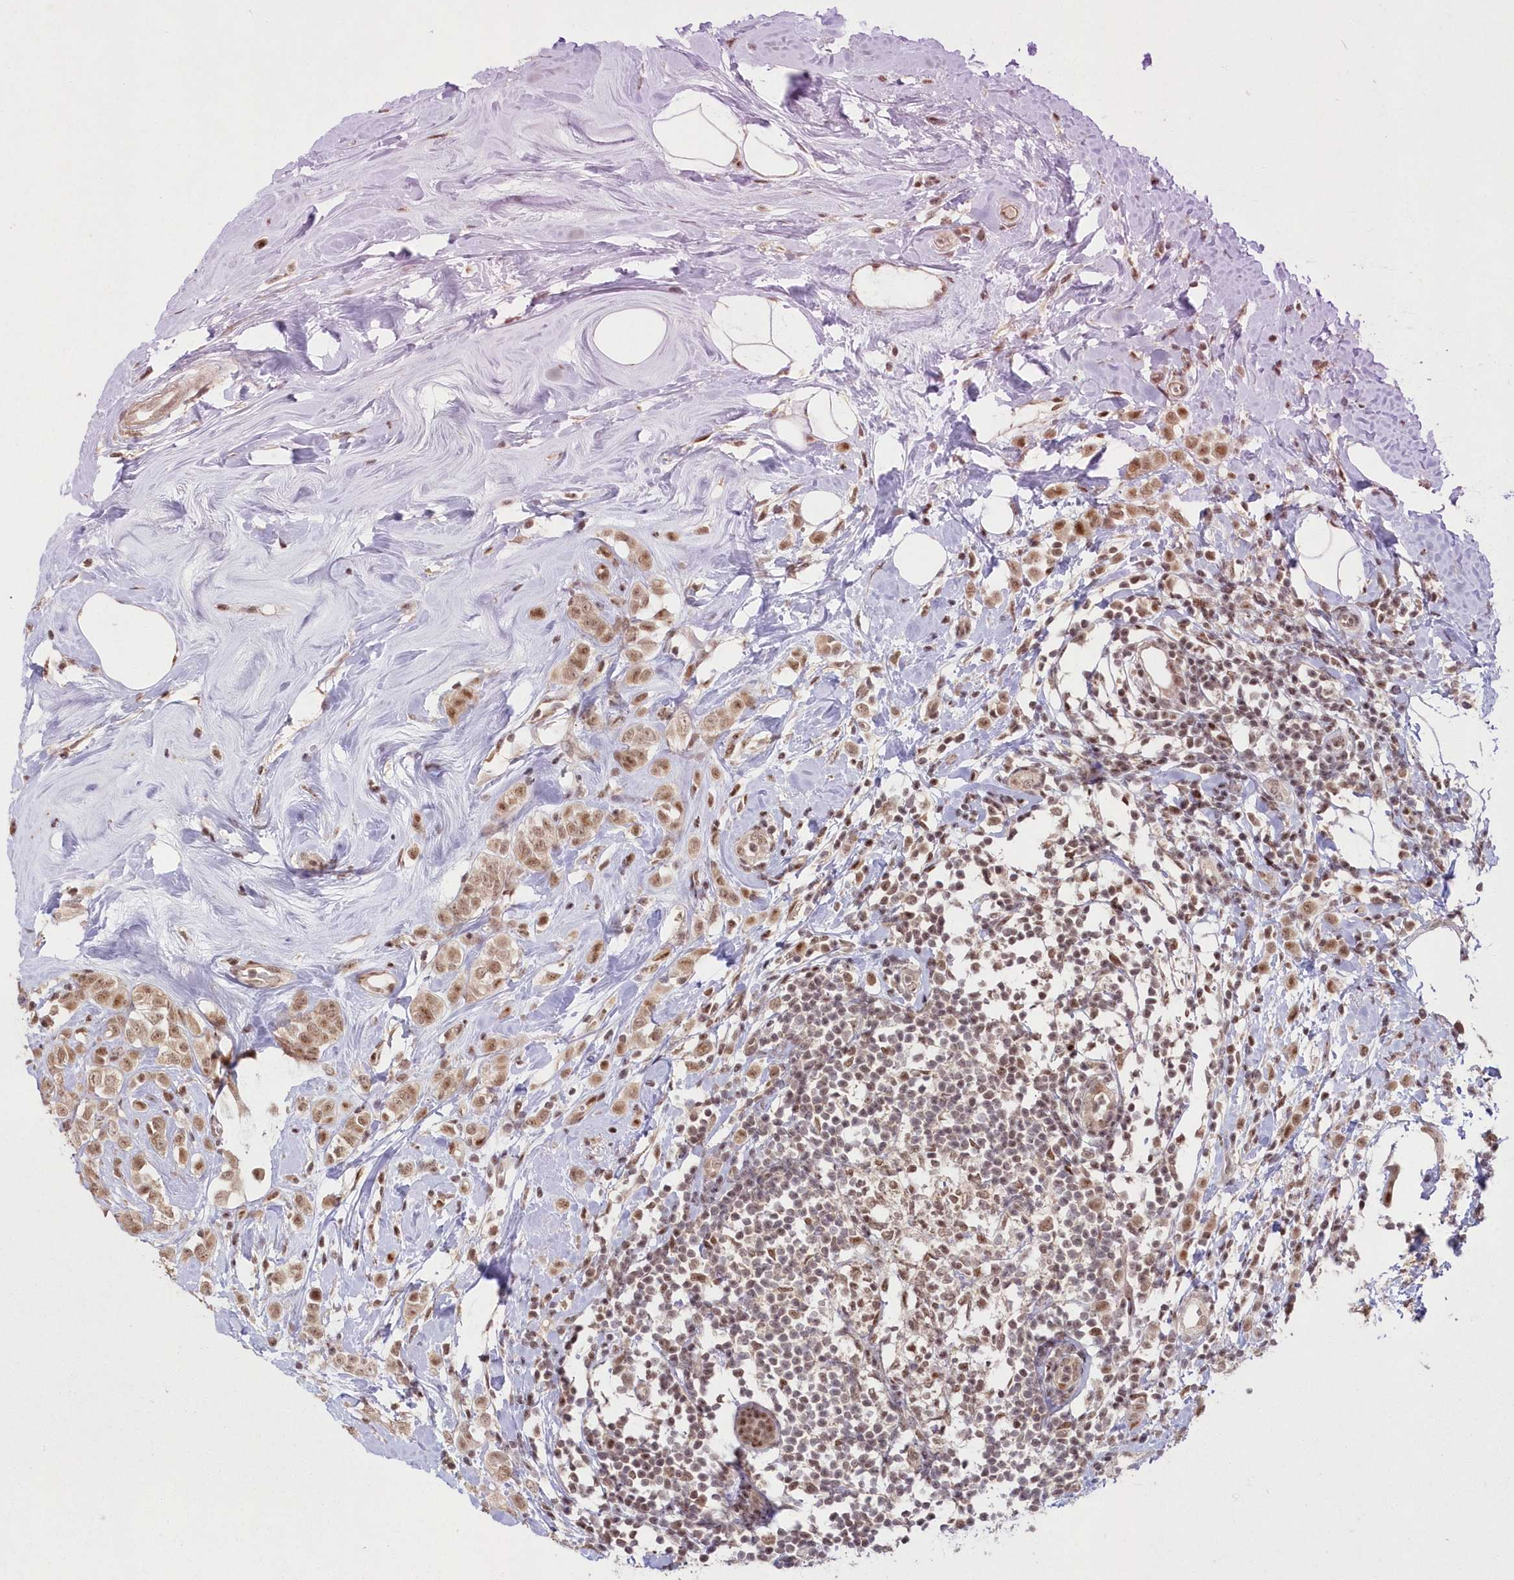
{"staining": {"intensity": "moderate", "quantity": ">75%", "location": "cytoplasmic/membranous,nuclear"}, "tissue": "breast cancer", "cell_type": "Tumor cells", "image_type": "cancer", "snomed": [{"axis": "morphology", "description": "Lobular carcinoma"}, {"axis": "topography", "description": "Breast"}], "caption": "Immunohistochemistry (IHC) photomicrograph of neoplastic tissue: human lobular carcinoma (breast) stained using IHC demonstrates medium levels of moderate protein expression localized specifically in the cytoplasmic/membranous and nuclear of tumor cells, appearing as a cytoplasmic/membranous and nuclear brown color.", "gene": "WBP1L", "patient": {"sex": "female", "age": 47}}